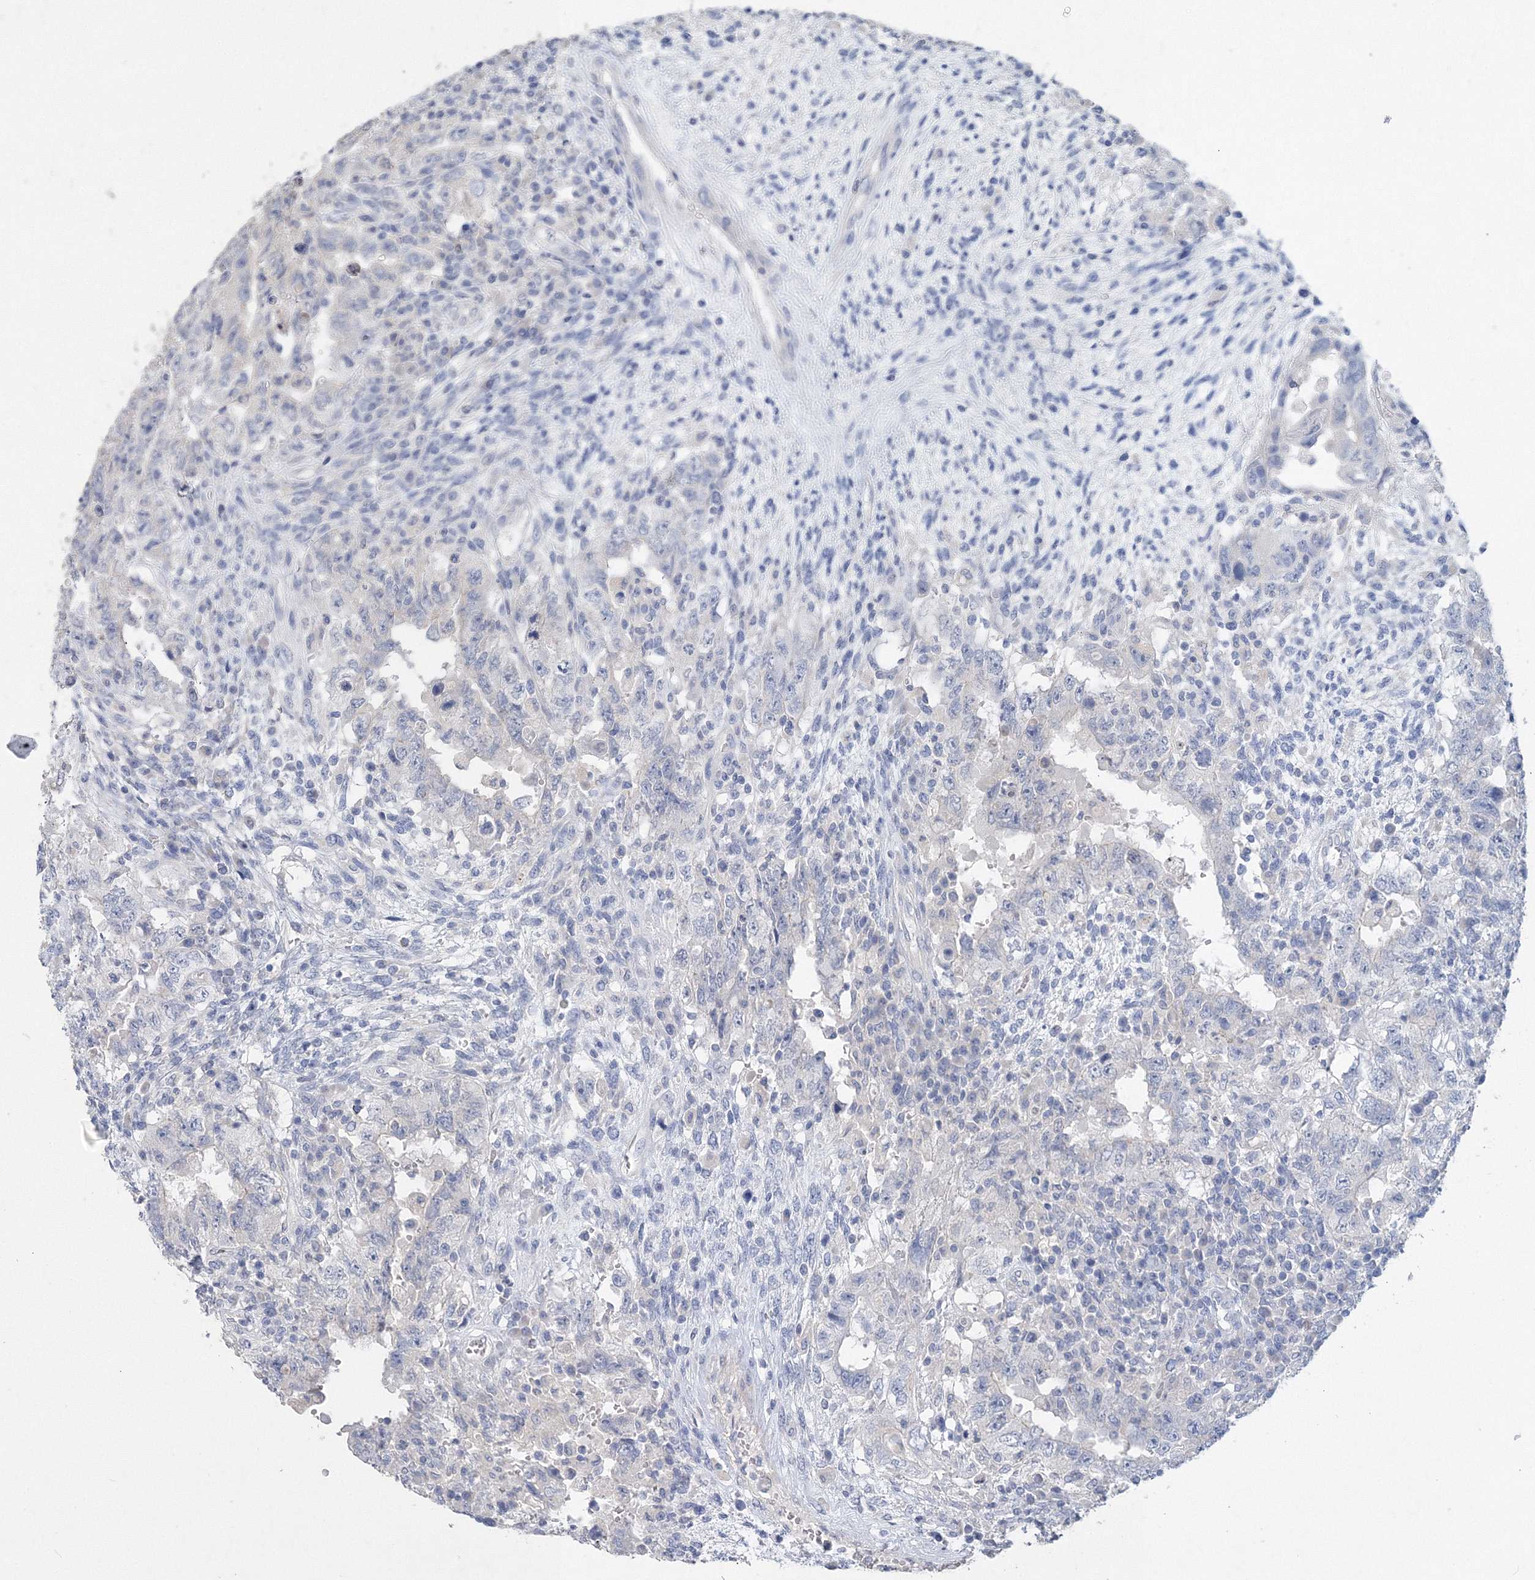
{"staining": {"intensity": "negative", "quantity": "none", "location": "none"}, "tissue": "testis cancer", "cell_type": "Tumor cells", "image_type": "cancer", "snomed": [{"axis": "morphology", "description": "Carcinoma, Embryonal, NOS"}, {"axis": "topography", "description": "Testis"}], "caption": "High power microscopy photomicrograph of an immunohistochemistry (IHC) photomicrograph of embryonal carcinoma (testis), revealing no significant expression in tumor cells. (DAB (3,3'-diaminobenzidine) immunohistochemistry (IHC) with hematoxylin counter stain).", "gene": "OSBPL6", "patient": {"sex": "male", "age": 26}}